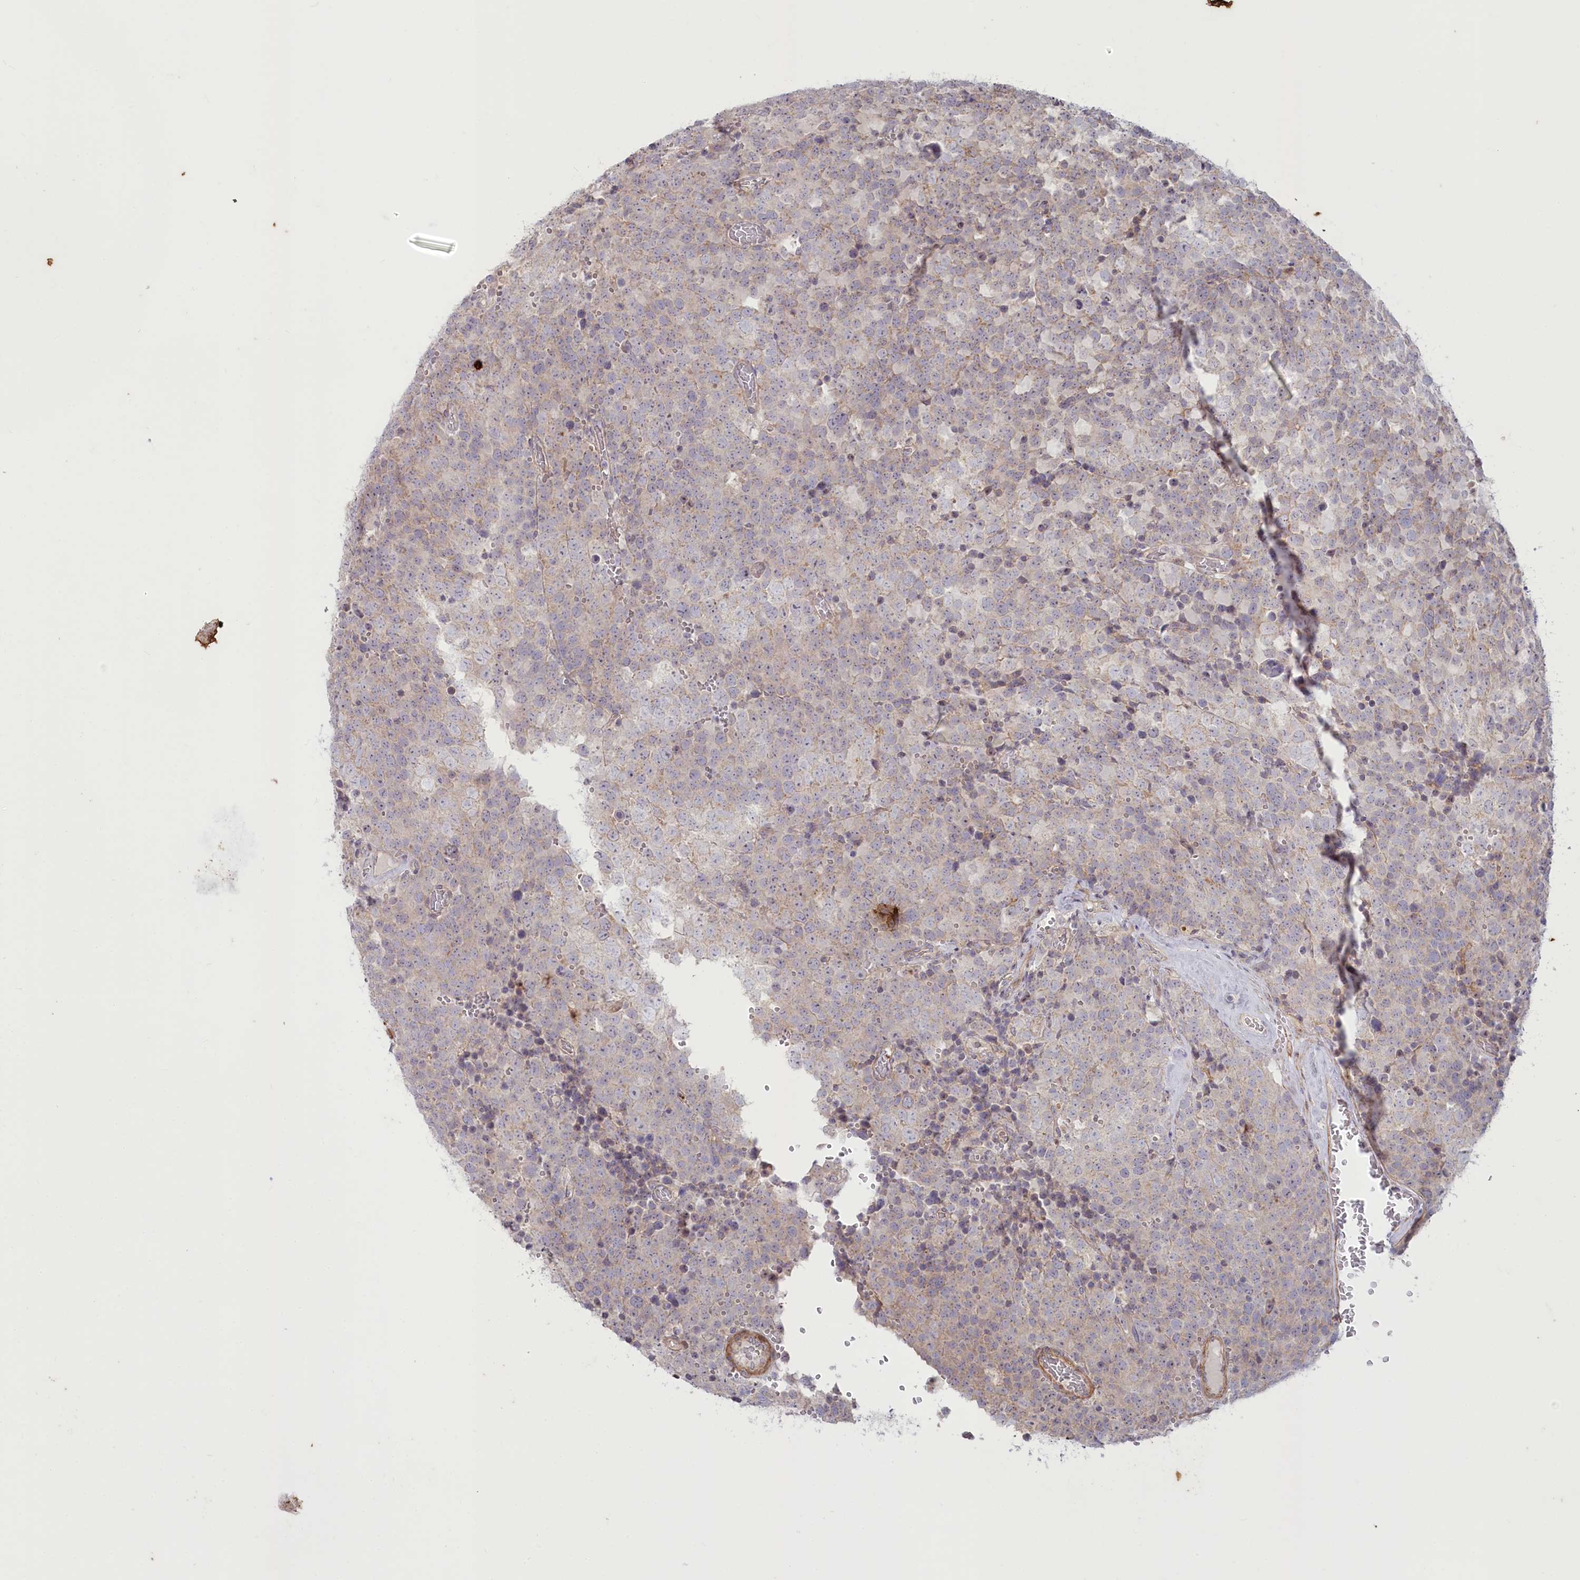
{"staining": {"intensity": "weak", "quantity": "<25%", "location": "cytoplasmic/membranous"}, "tissue": "testis cancer", "cell_type": "Tumor cells", "image_type": "cancer", "snomed": [{"axis": "morphology", "description": "Seminoma, NOS"}, {"axis": "topography", "description": "Testis"}], "caption": "IHC histopathology image of neoplastic tissue: testis cancer stained with DAB exhibits no significant protein expression in tumor cells.", "gene": "MTG1", "patient": {"sex": "male", "age": 71}}